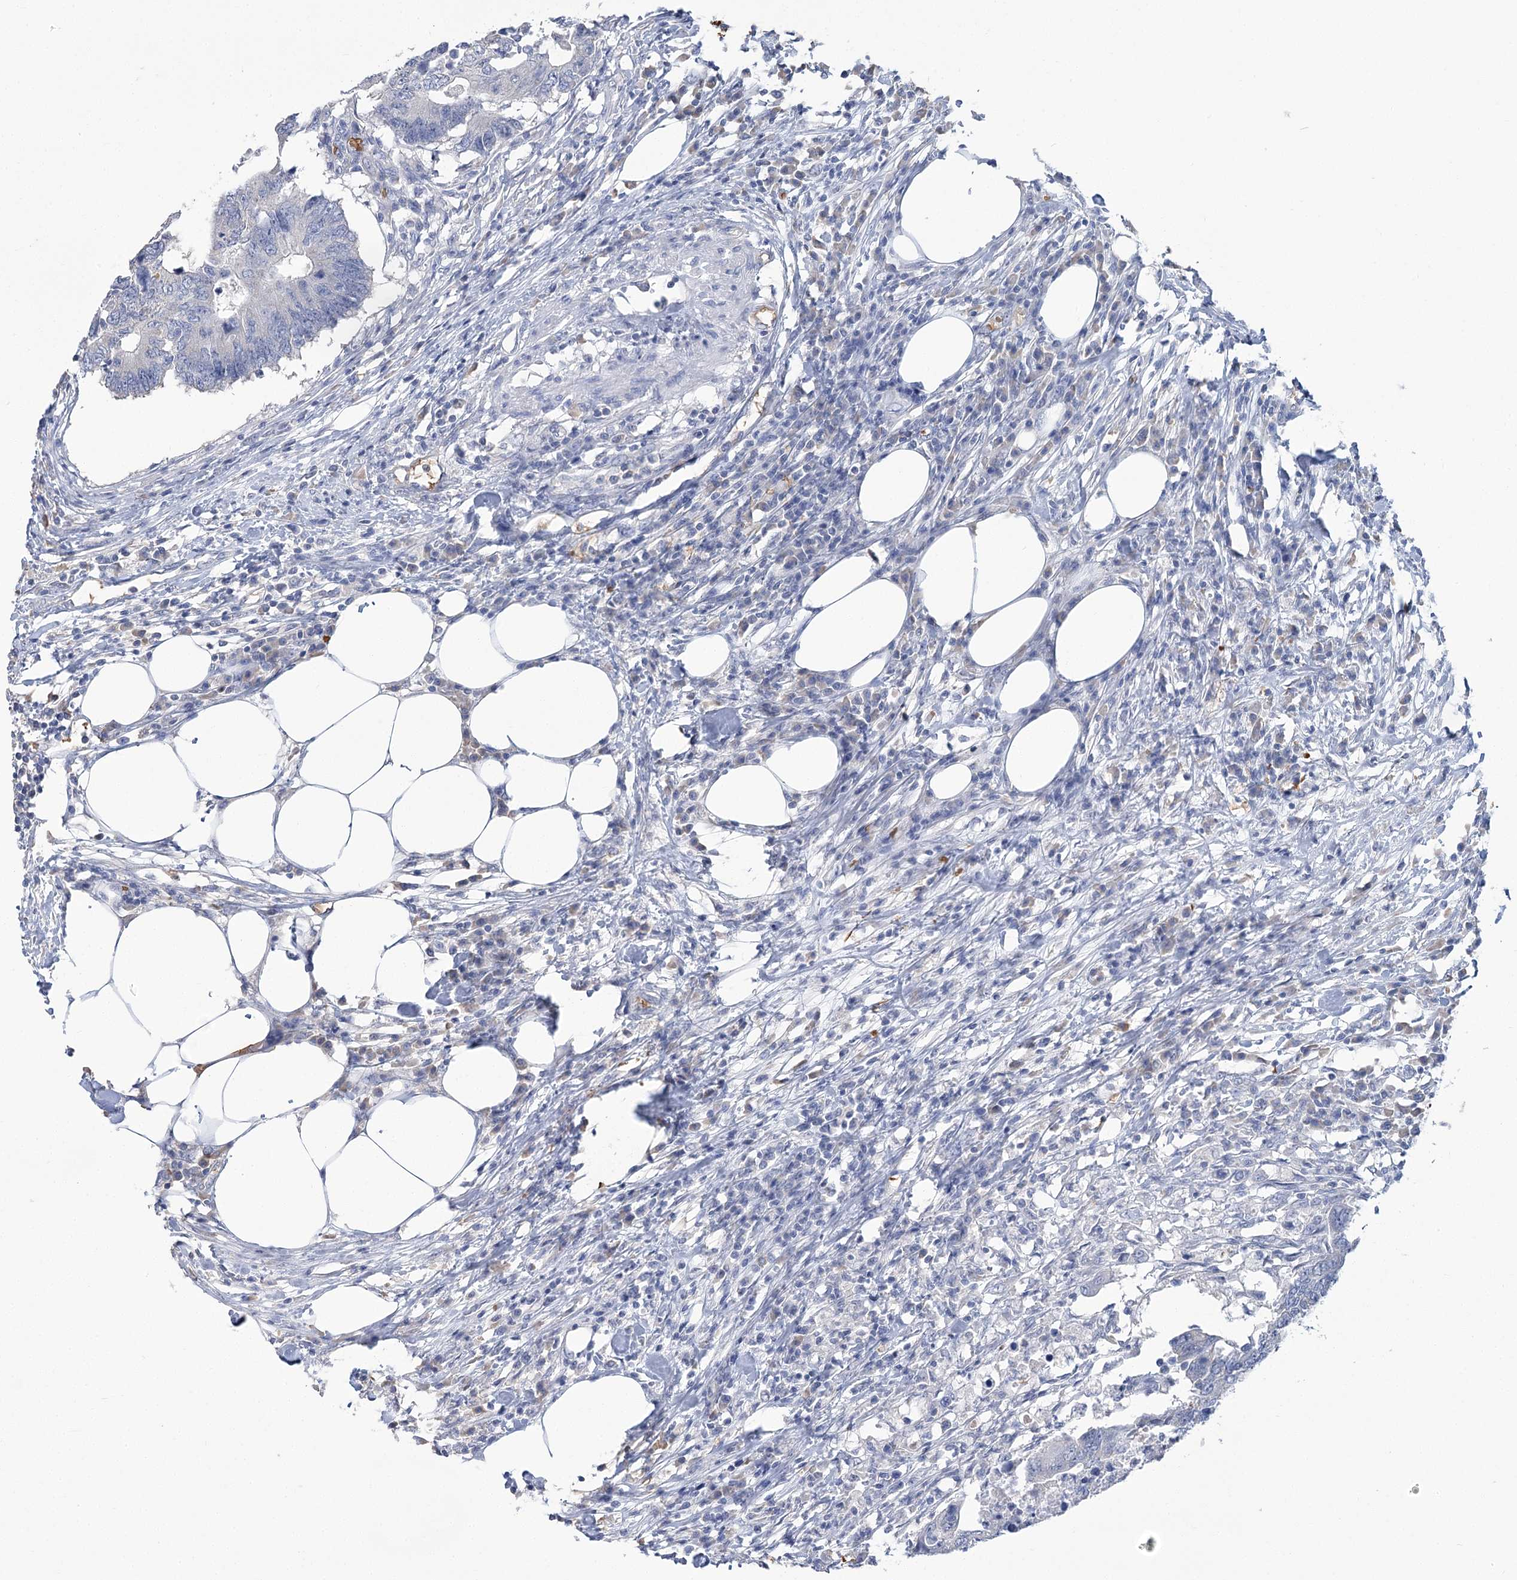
{"staining": {"intensity": "negative", "quantity": "none", "location": "none"}, "tissue": "colorectal cancer", "cell_type": "Tumor cells", "image_type": "cancer", "snomed": [{"axis": "morphology", "description": "Adenocarcinoma, NOS"}, {"axis": "topography", "description": "Colon"}], "caption": "Adenocarcinoma (colorectal) was stained to show a protein in brown. There is no significant positivity in tumor cells. Brightfield microscopy of IHC stained with DAB (brown) and hematoxylin (blue), captured at high magnification.", "gene": "HBA1", "patient": {"sex": "male", "age": 71}}